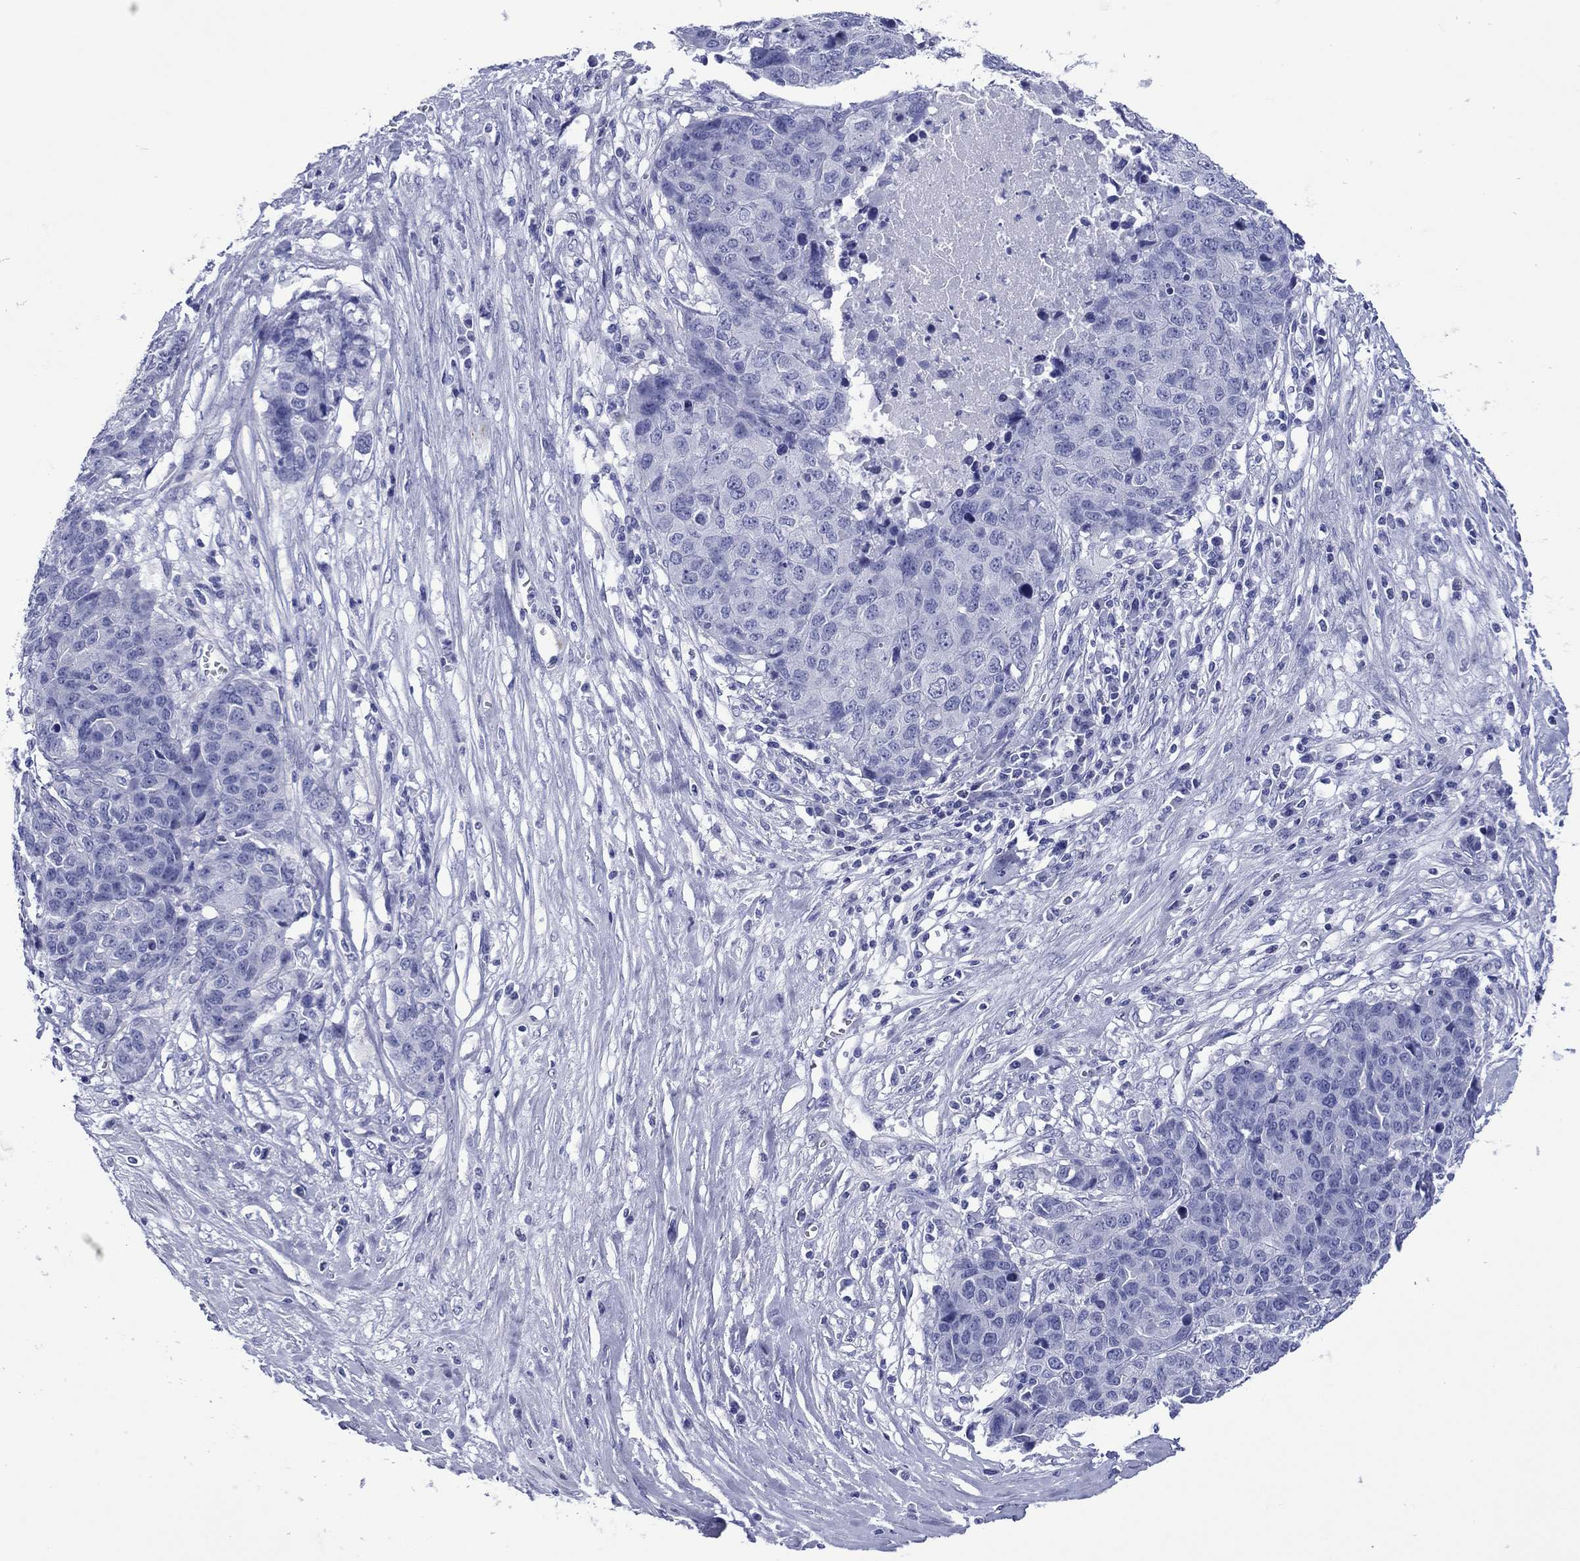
{"staining": {"intensity": "negative", "quantity": "none", "location": "none"}, "tissue": "ovarian cancer", "cell_type": "Tumor cells", "image_type": "cancer", "snomed": [{"axis": "morphology", "description": "Cystadenocarcinoma, serous, NOS"}, {"axis": "topography", "description": "Ovary"}], "caption": "IHC of ovarian cancer demonstrates no staining in tumor cells.", "gene": "ROM1", "patient": {"sex": "female", "age": 87}}